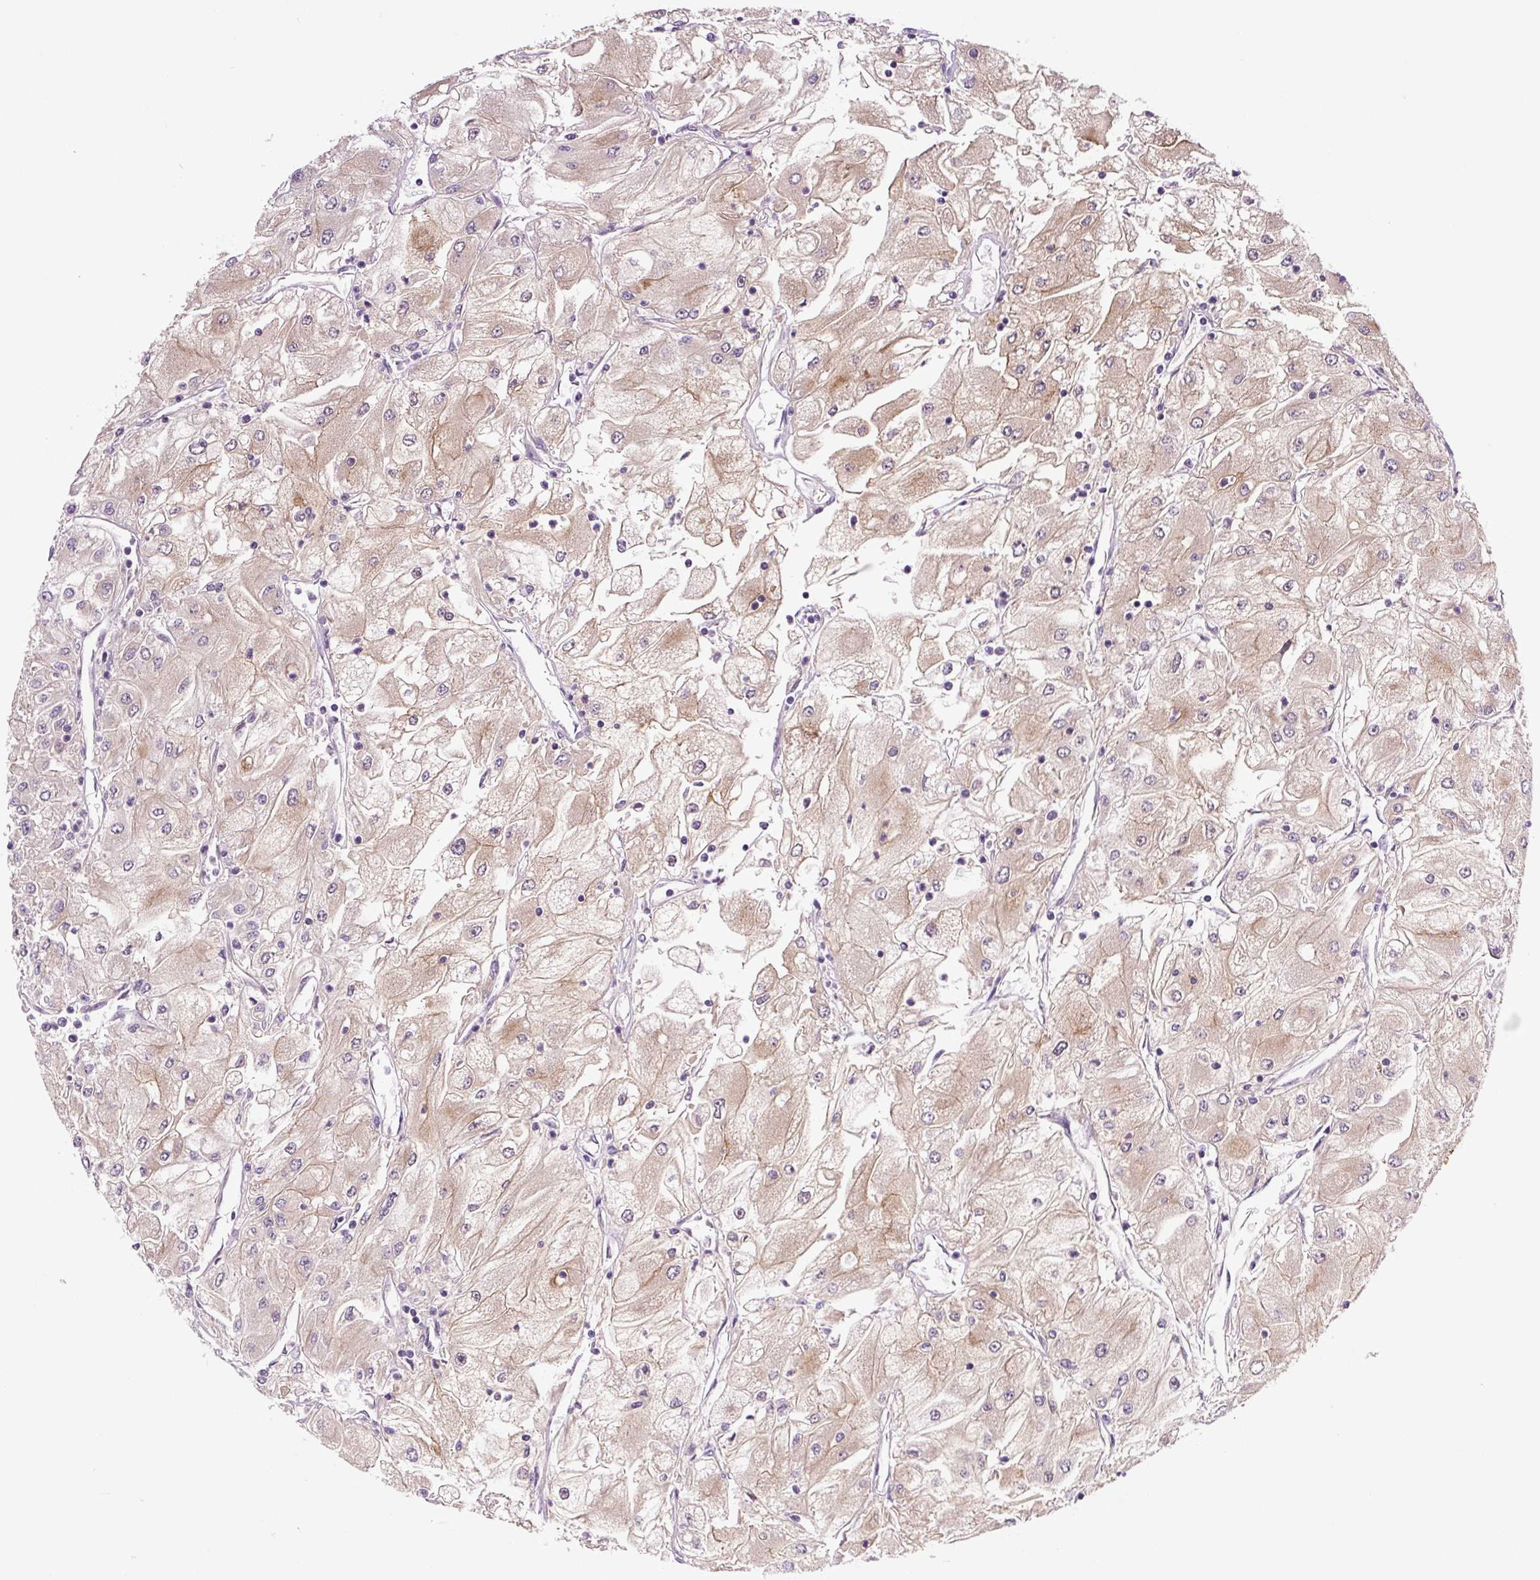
{"staining": {"intensity": "weak", "quantity": "25%-75%", "location": "cytoplasmic/membranous"}, "tissue": "renal cancer", "cell_type": "Tumor cells", "image_type": "cancer", "snomed": [{"axis": "morphology", "description": "Adenocarcinoma, NOS"}, {"axis": "topography", "description": "Kidney"}], "caption": "A brown stain labels weak cytoplasmic/membranous expression of a protein in renal adenocarcinoma tumor cells.", "gene": "PRKAA2", "patient": {"sex": "male", "age": 80}}